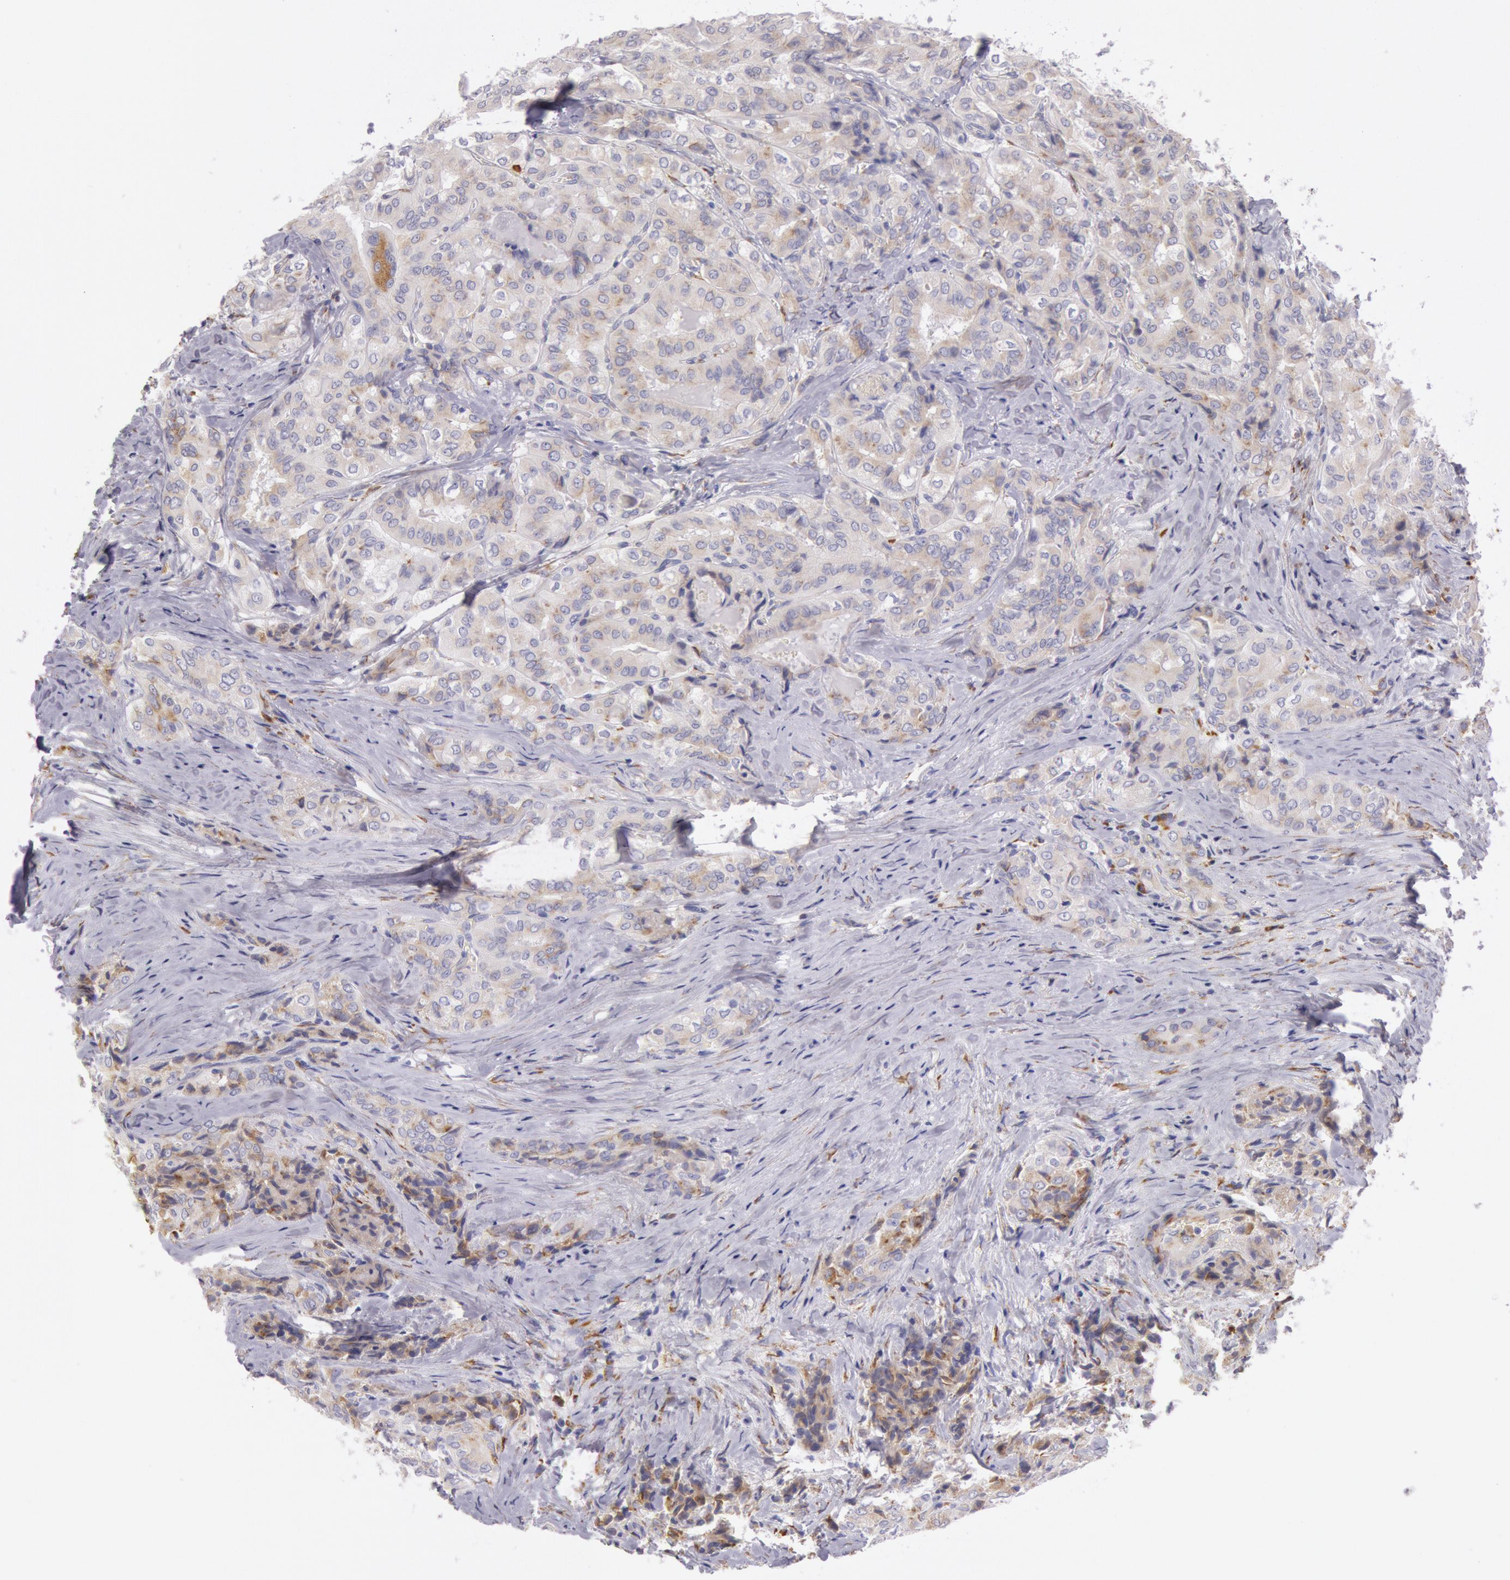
{"staining": {"intensity": "weak", "quantity": ">75%", "location": "cytoplasmic/membranous"}, "tissue": "thyroid cancer", "cell_type": "Tumor cells", "image_type": "cancer", "snomed": [{"axis": "morphology", "description": "Papillary adenocarcinoma, NOS"}, {"axis": "topography", "description": "Thyroid gland"}], "caption": "Human thyroid papillary adenocarcinoma stained with a brown dye displays weak cytoplasmic/membranous positive positivity in about >75% of tumor cells.", "gene": "CIDEB", "patient": {"sex": "female", "age": 71}}